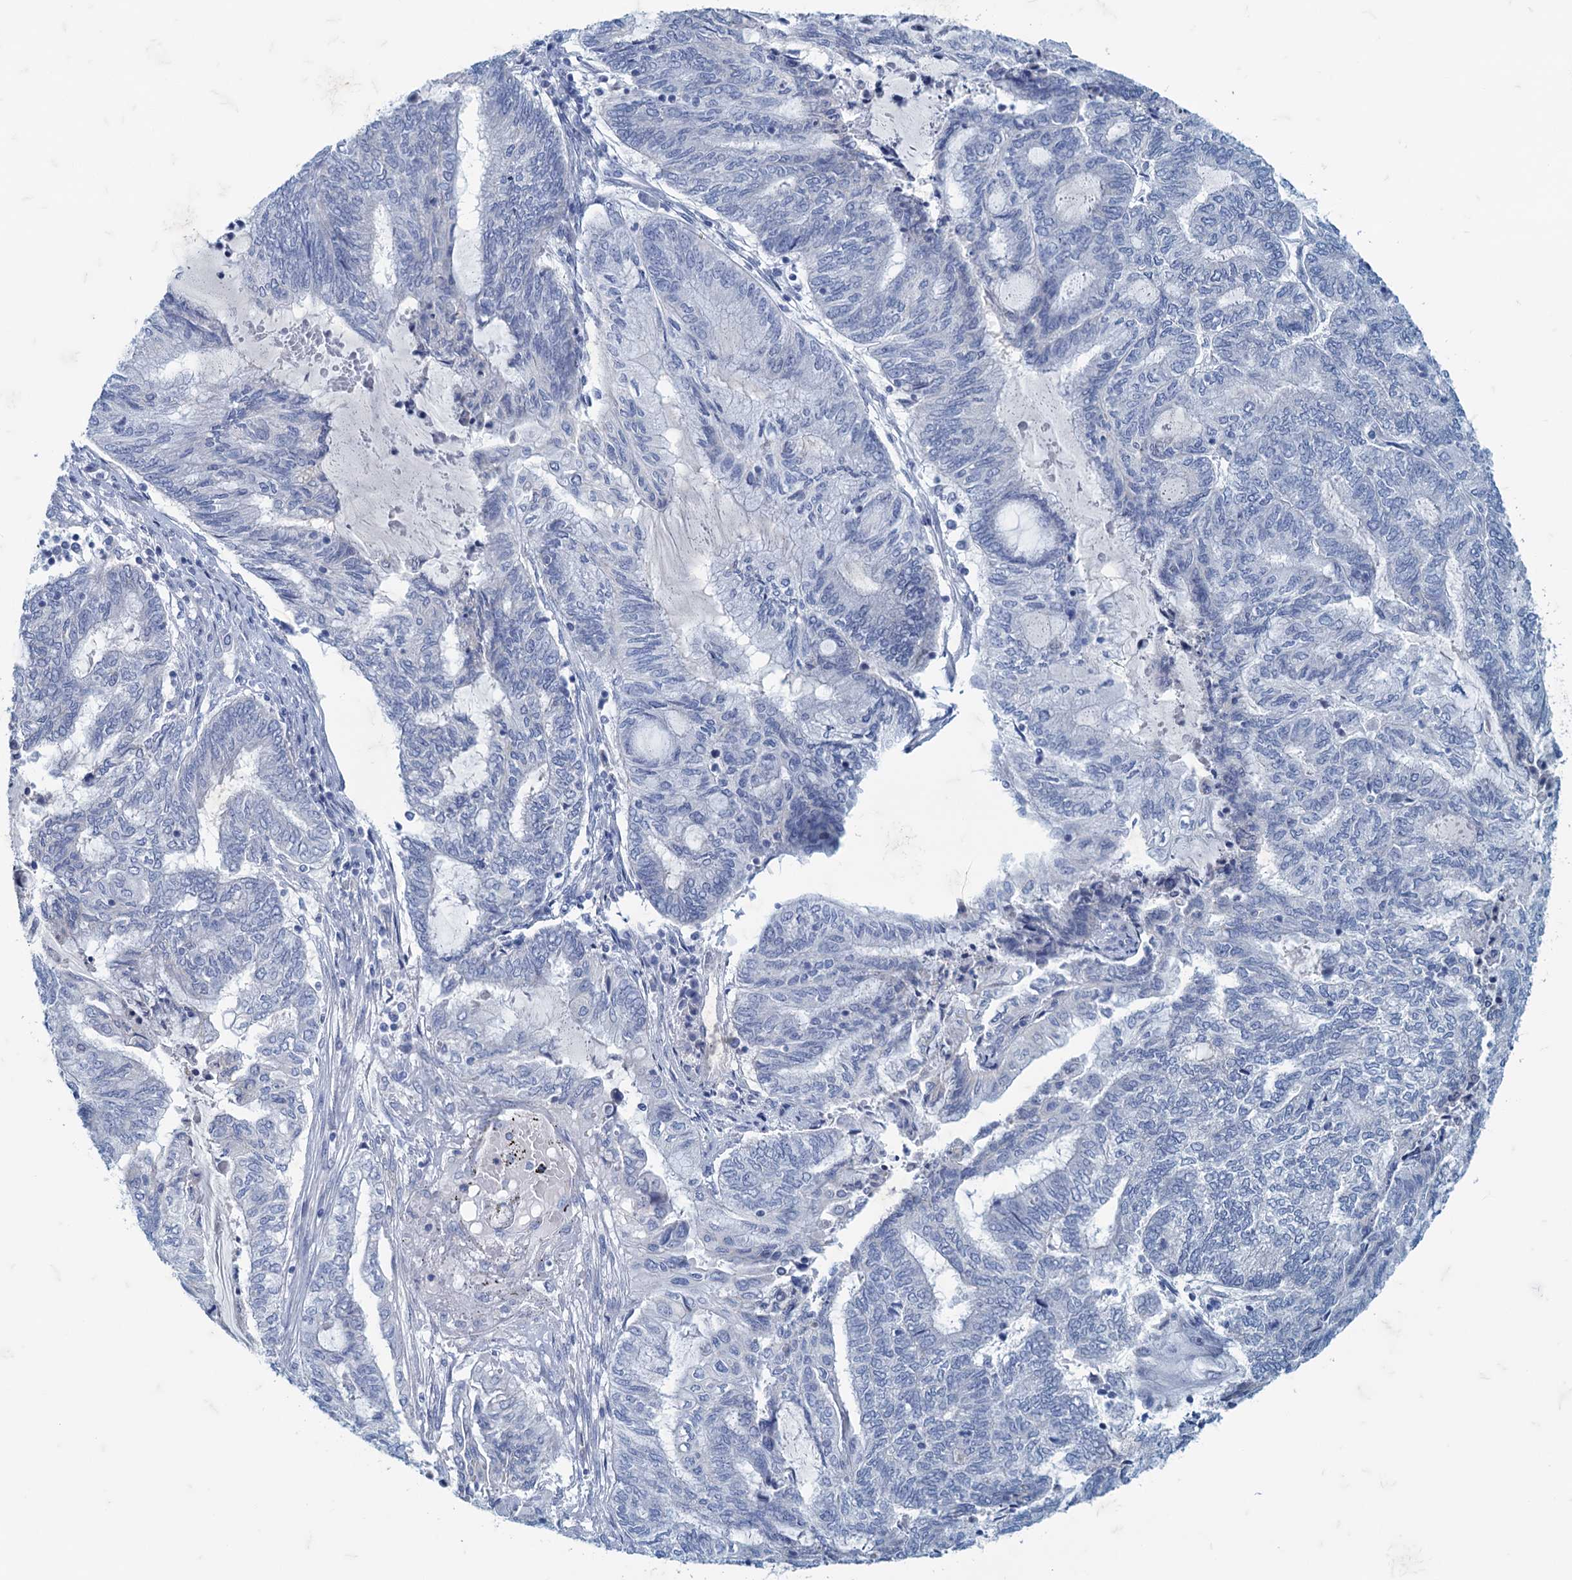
{"staining": {"intensity": "negative", "quantity": "none", "location": "none"}, "tissue": "endometrial cancer", "cell_type": "Tumor cells", "image_type": "cancer", "snomed": [{"axis": "morphology", "description": "Adenocarcinoma, NOS"}, {"axis": "topography", "description": "Uterus"}, {"axis": "topography", "description": "Endometrium"}], "caption": "Immunohistochemistry (IHC) image of neoplastic tissue: endometrial adenocarcinoma stained with DAB (3,3'-diaminobenzidine) reveals no significant protein staining in tumor cells.", "gene": "MAP1LC3A", "patient": {"sex": "female", "age": 70}}